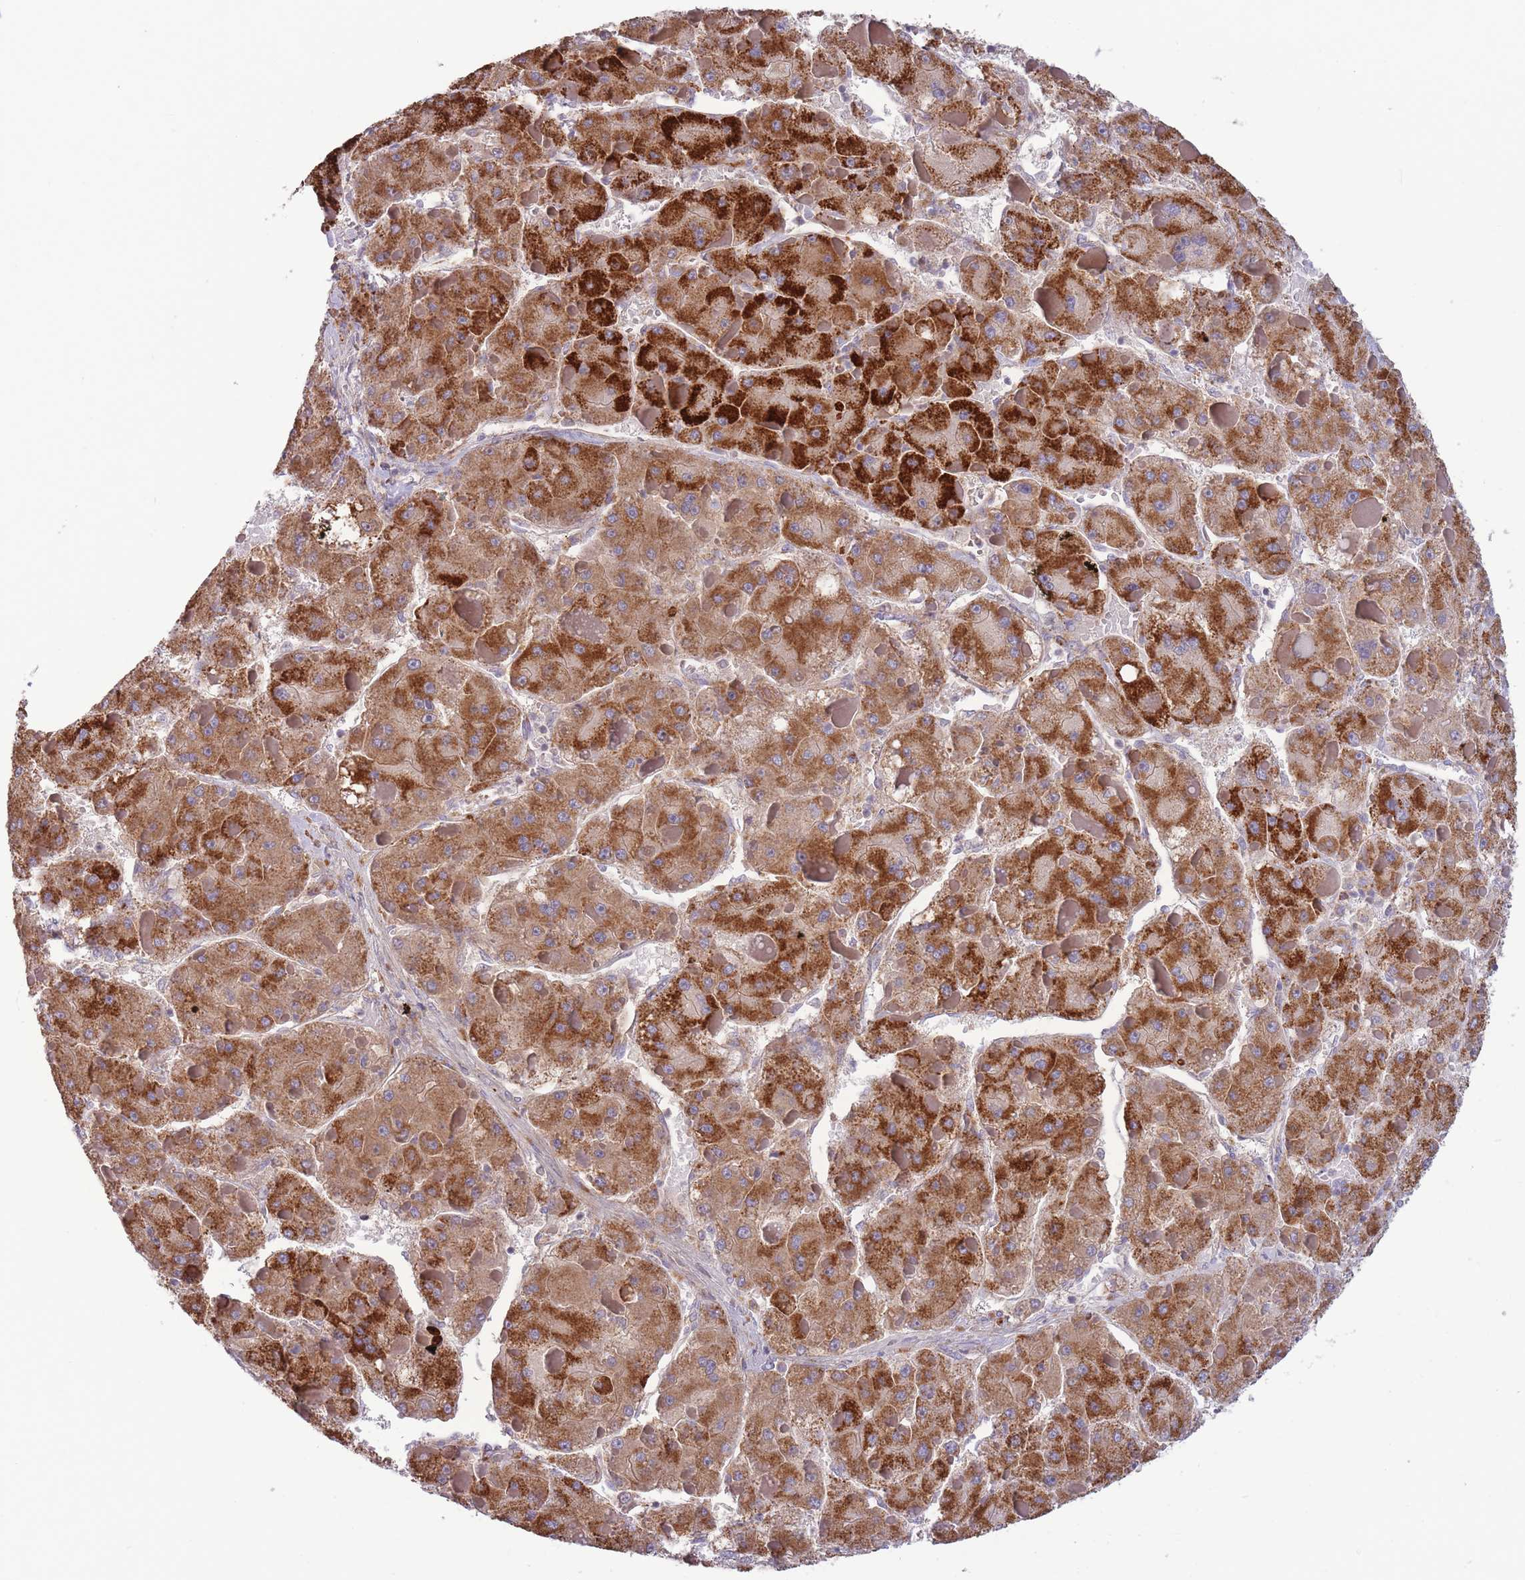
{"staining": {"intensity": "strong", "quantity": ">75%", "location": "cytoplasmic/membranous"}, "tissue": "liver cancer", "cell_type": "Tumor cells", "image_type": "cancer", "snomed": [{"axis": "morphology", "description": "Carcinoma, Hepatocellular, NOS"}, {"axis": "topography", "description": "Liver"}], "caption": "A high-resolution micrograph shows immunohistochemistry staining of liver cancer (hepatocellular carcinoma), which shows strong cytoplasmic/membranous expression in about >75% of tumor cells.", "gene": "SLC25A42", "patient": {"sex": "female", "age": 73}}